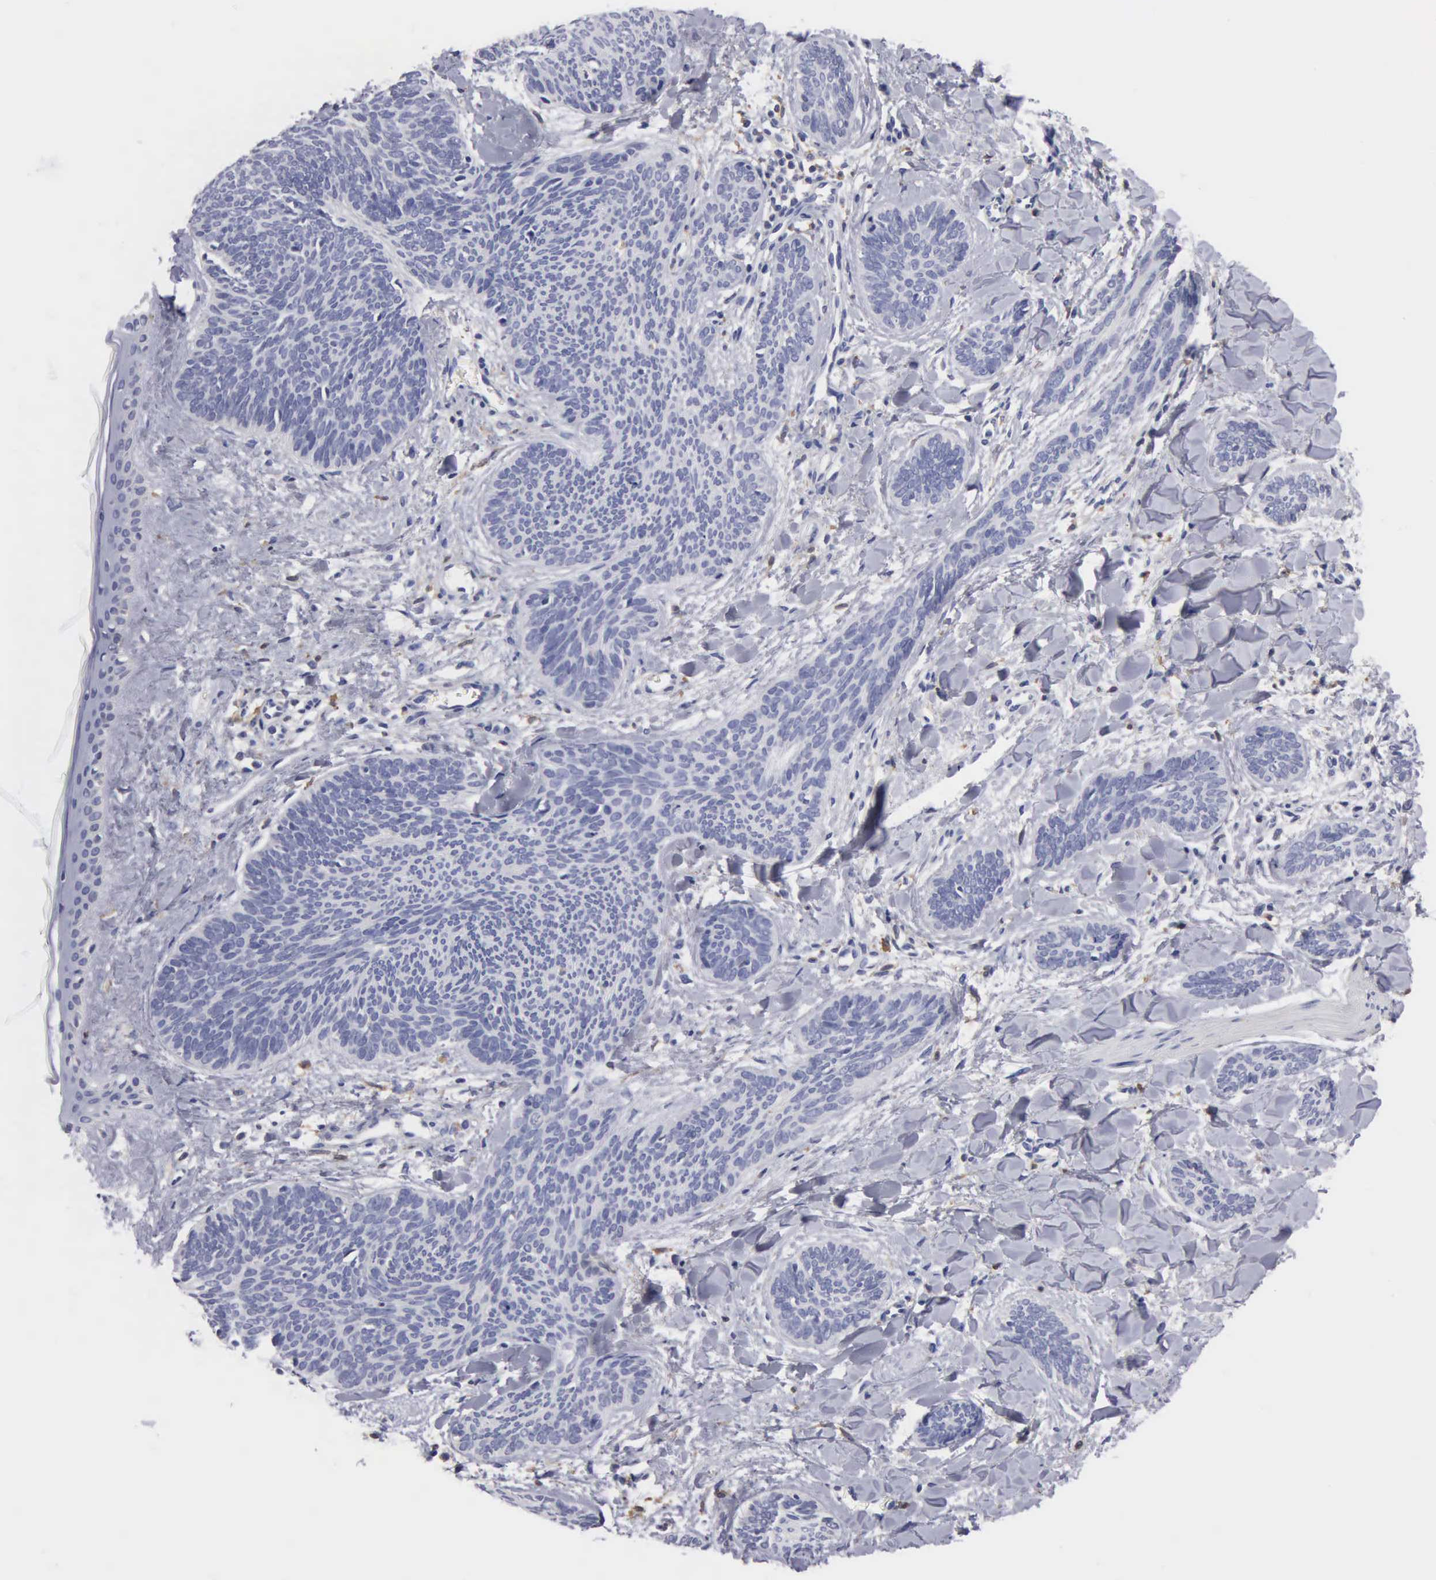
{"staining": {"intensity": "negative", "quantity": "none", "location": "none"}, "tissue": "skin cancer", "cell_type": "Tumor cells", "image_type": "cancer", "snomed": [{"axis": "morphology", "description": "Basal cell carcinoma"}, {"axis": "topography", "description": "Skin"}], "caption": "The photomicrograph exhibits no significant staining in tumor cells of skin basal cell carcinoma.", "gene": "PTGS2", "patient": {"sex": "female", "age": 81}}